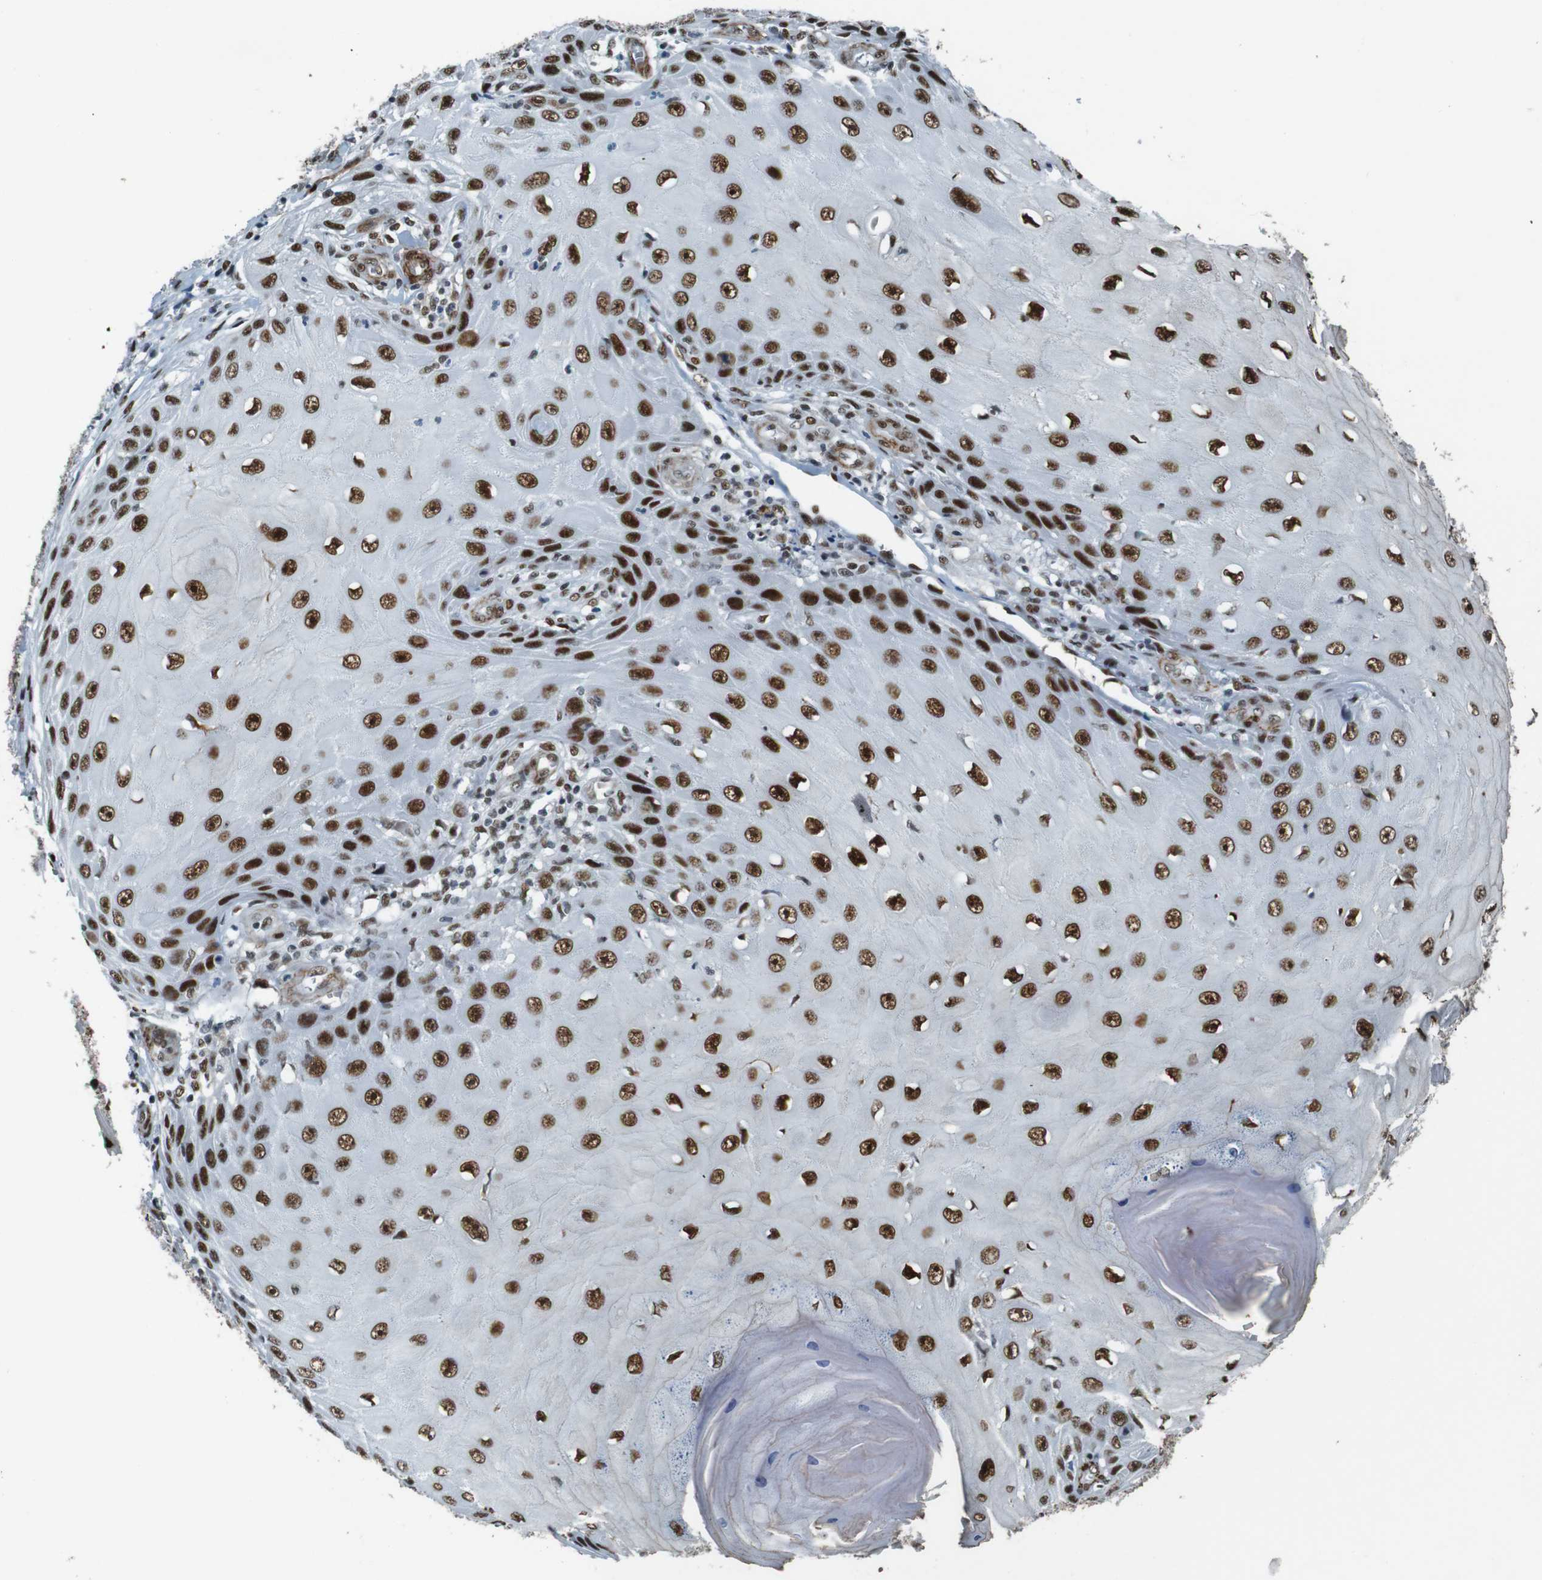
{"staining": {"intensity": "strong", "quantity": ">75%", "location": "nuclear"}, "tissue": "skin cancer", "cell_type": "Tumor cells", "image_type": "cancer", "snomed": [{"axis": "morphology", "description": "Squamous cell carcinoma, NOS"}, {"axis": "topography", "description": "Skin"}], "caption": "Protein expression analysis of human squamous cell carcinoma (skin) reveals strong nuclear positivity in about >75% of tumor cells. (DAB IHC with brightfield microscopy, high magnification).", "gene": "HEXIM1", "patient": {"sex": "female", "age": 73}}